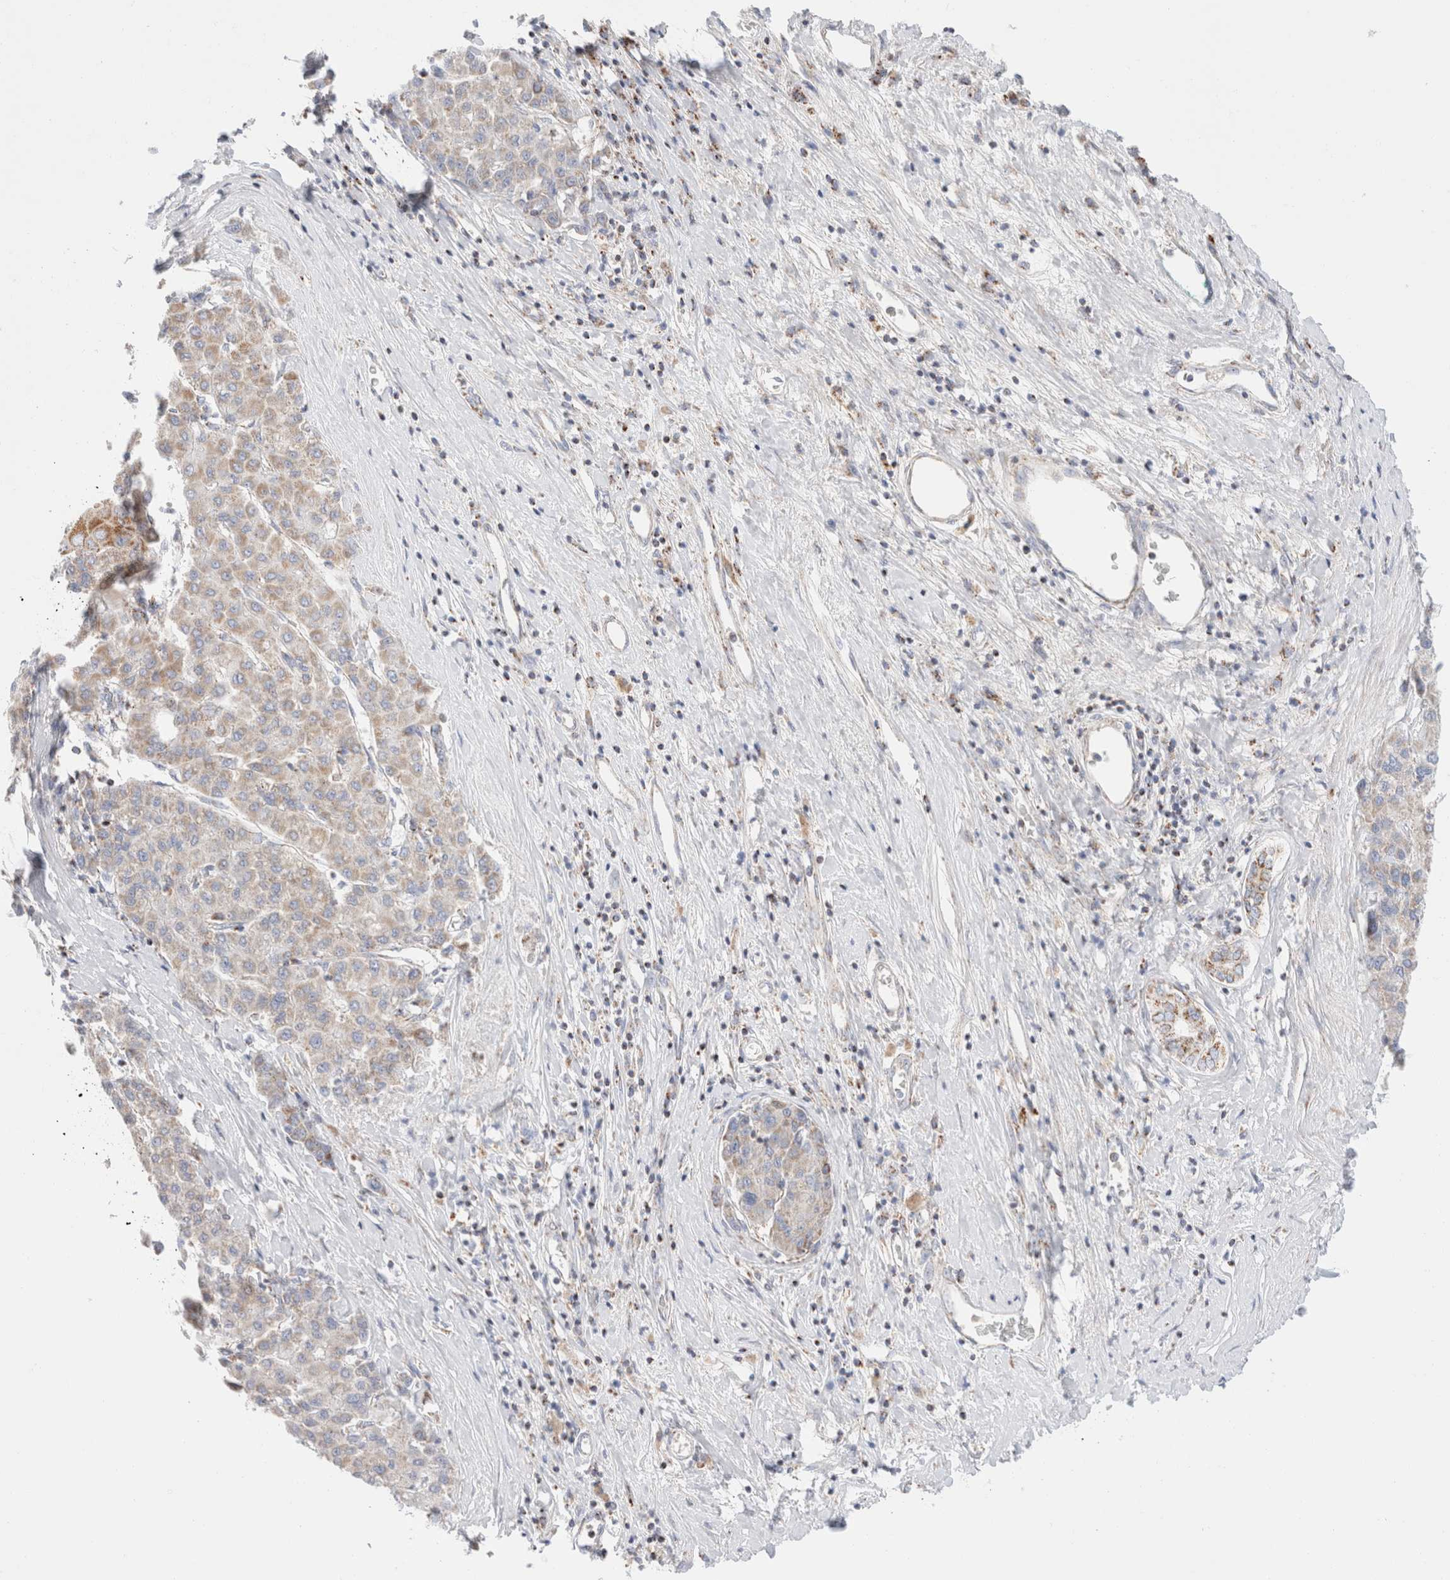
{"staining": {"intensity": "weak", "quantity": ">75%", "location": "cytoplasmic/membranous"}, "tissue": "liver cancer", "cell_type": "Tumor cells", "image_type": "cancer", "snomed": [{"axis": "morphology", "description": "Carcinoma, Hepatocellular, NOS"}, {"axis": "topography", "description": "Liver"}], "caption": "A brown stain labels weak cytoplasmic/membranous expression of a protein in human liver cancer tumor cells.", "gene": "ATP6V1C1", "patient": {"sex": "male", "age": 65}}